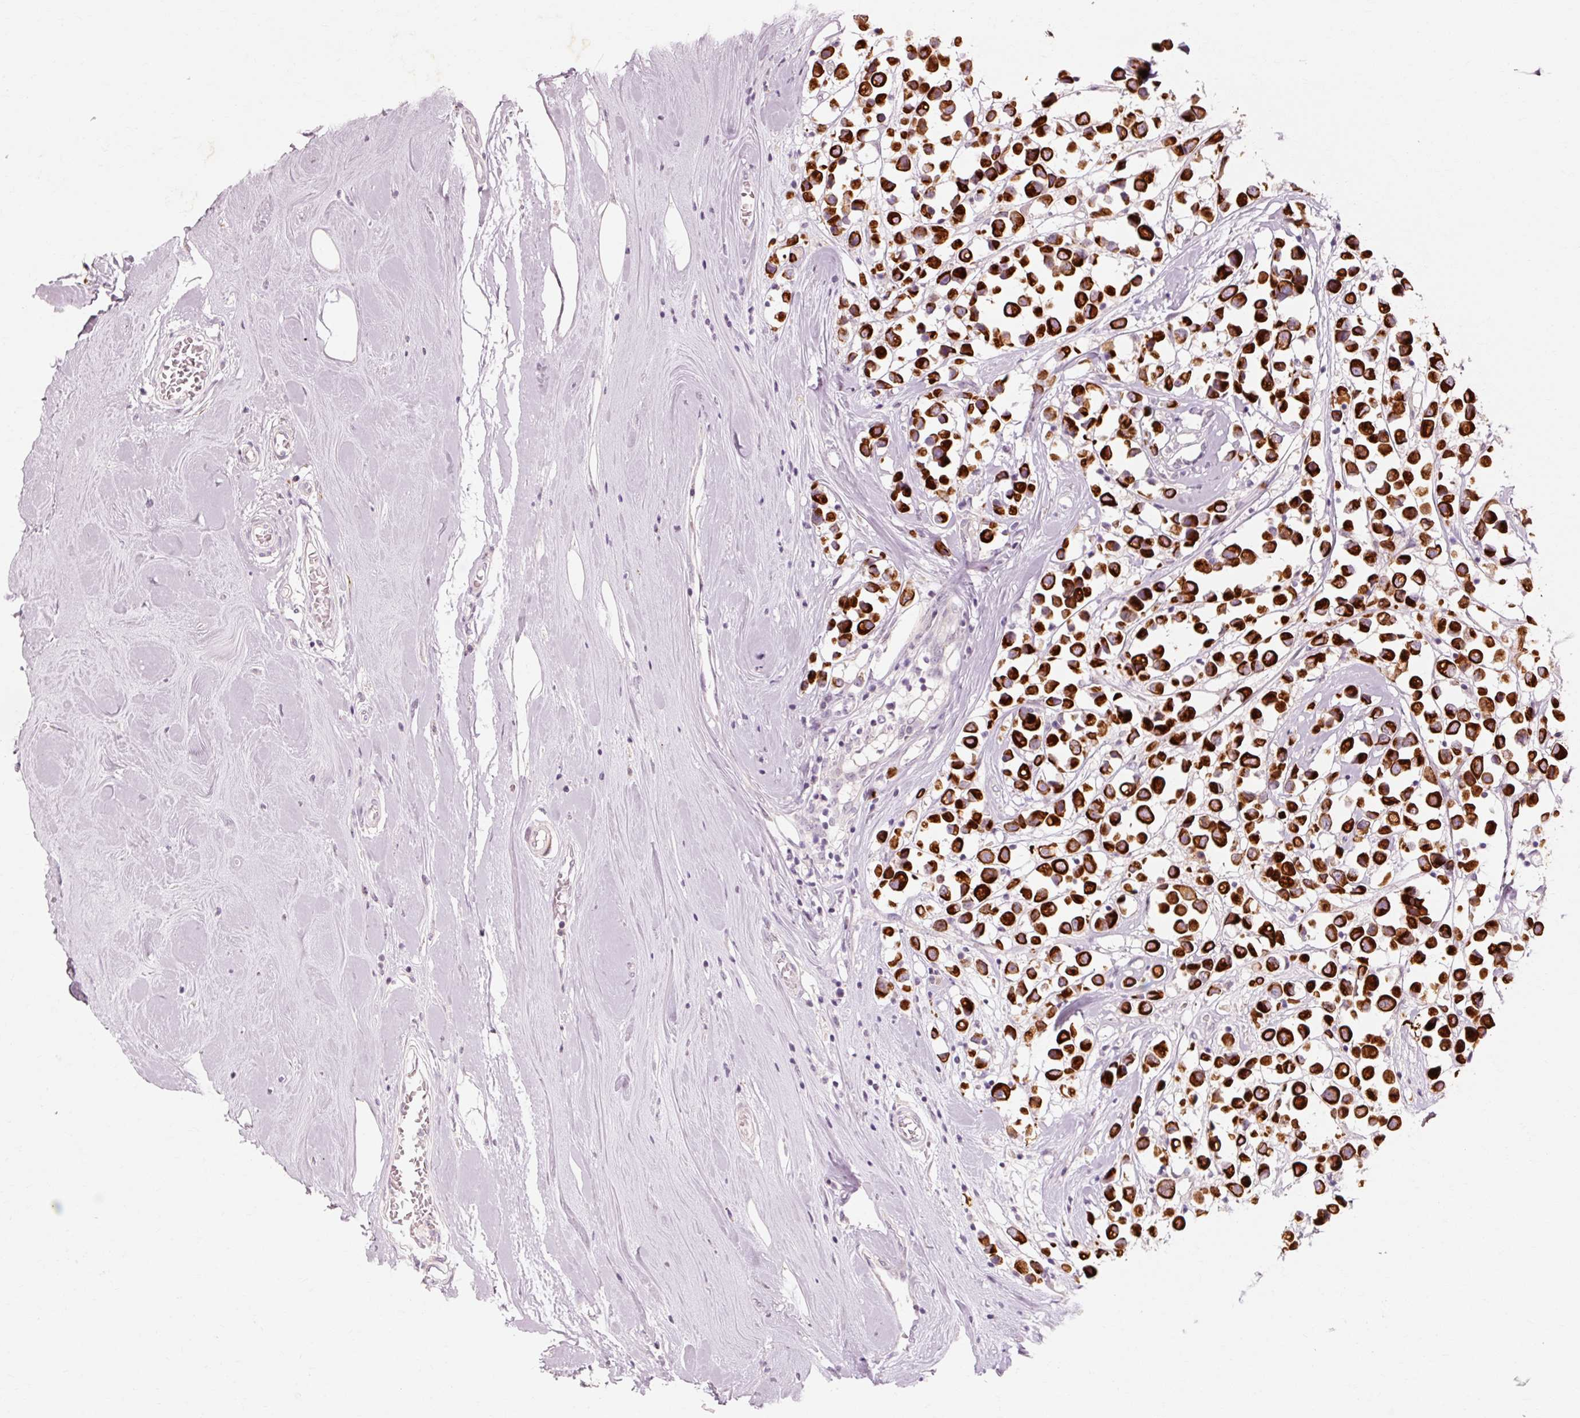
{"staining": {"intensity": "strong", "quantity": ">75%", "location": "cytoplasmic/membranous"}, "tissue": "breast cancer", "cell_type": "Tumor cells", "image_type": "cancer", "snomed": [{"axis": "morphology", "description": "Duct carcinoma"}, {"axis": "topography", "description": "Breast"}], "caption": "This photomicrograph reveals immunohistochemistry (IHC) staining of breast cancer, with high strong cytoplasmic/membranous expression in about >75% of tumor cells.", "gene": "TRIM73", "patient": {"sex": "female", "age": 61}}